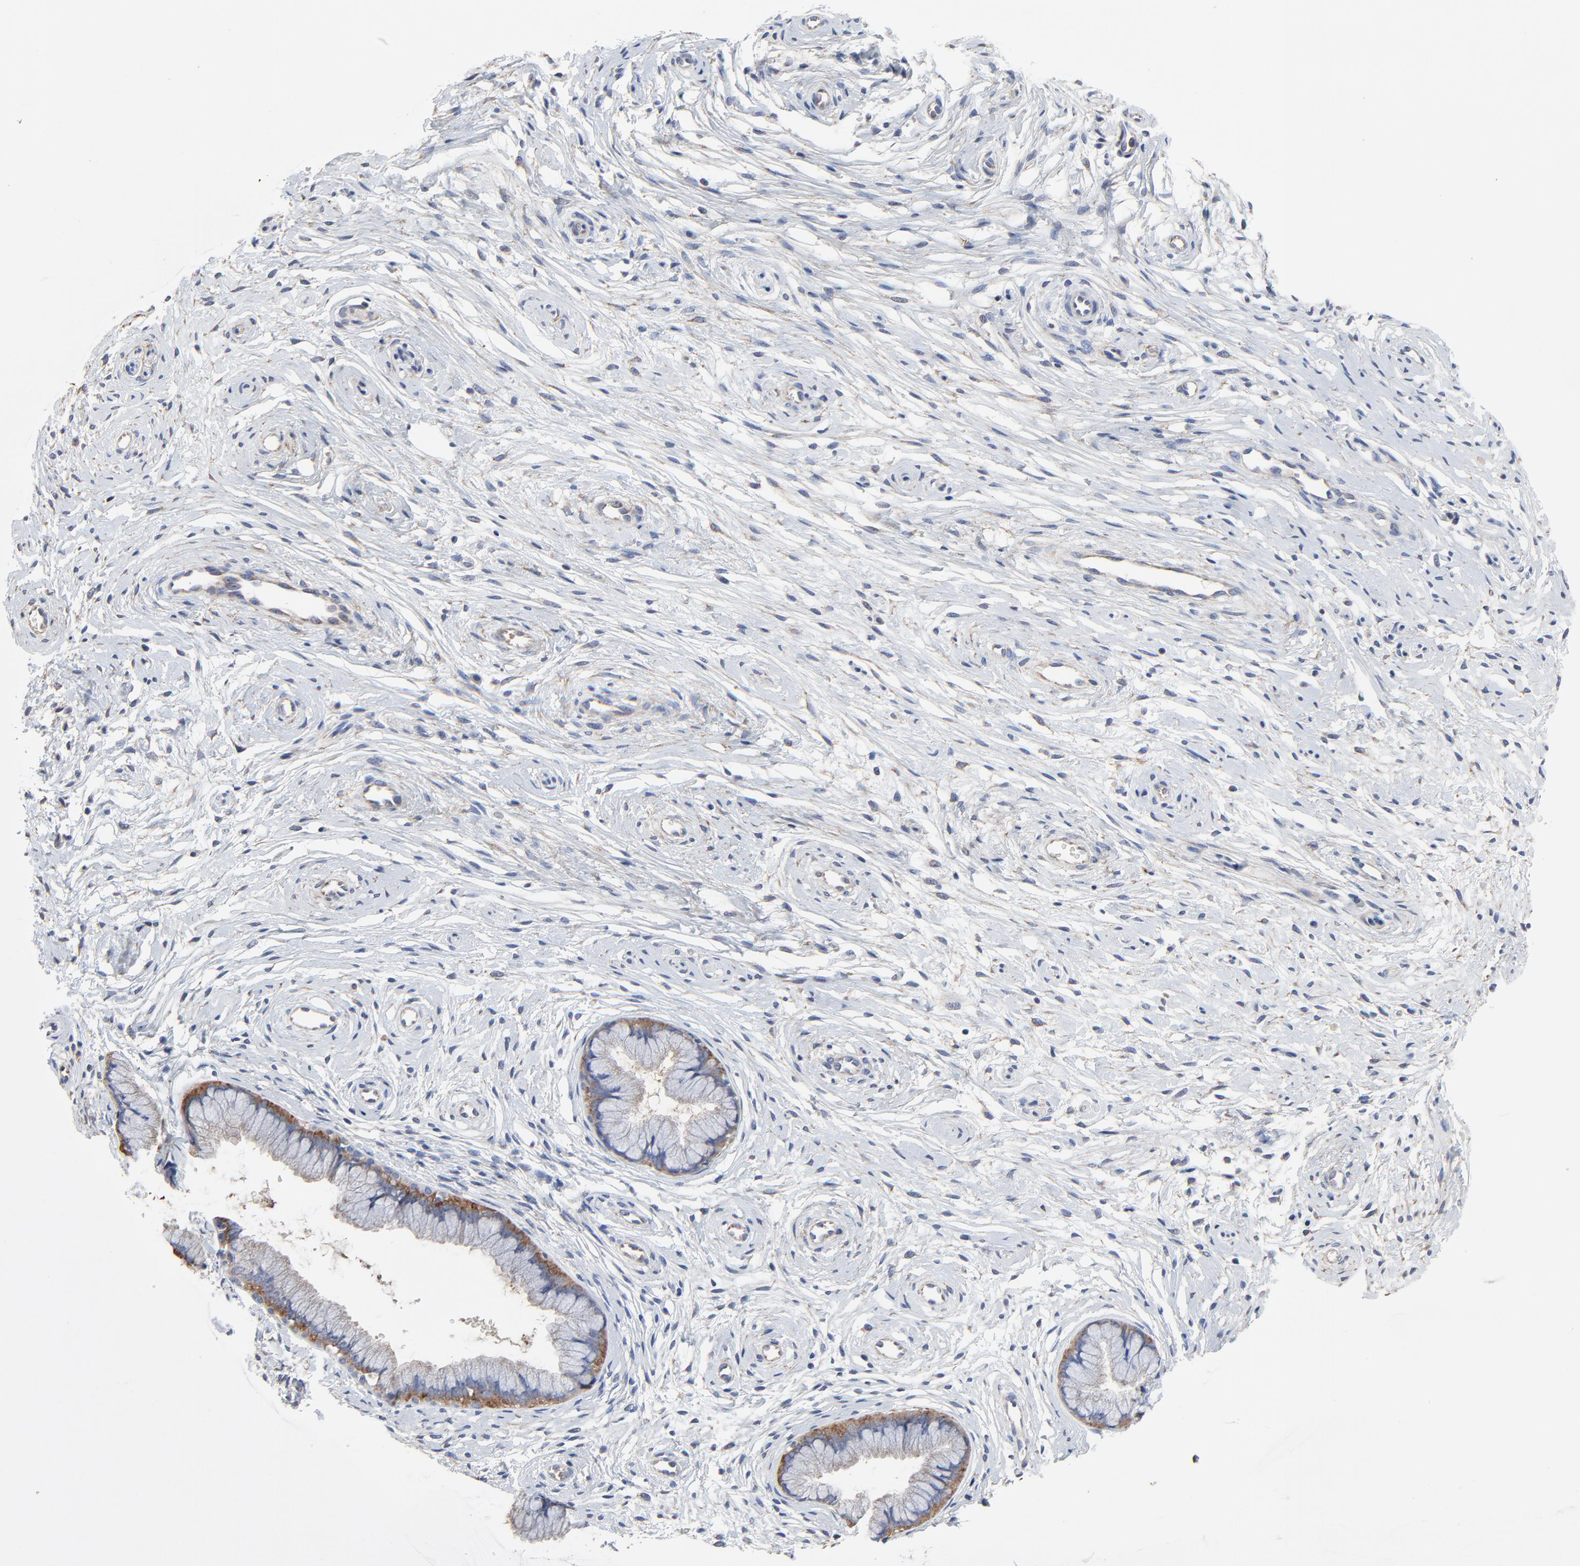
{"staining": {"intensity": "moderate", "quantity": ">75%", "location": "cytoplasmic/membranous"}, "tissue": "cervix", "cell_type": "Glandular cells", "image_type": "normal", "snomed": [{"axis": "morphology", "description": "Normal tissue, NOS"}, {"axis": "topography", "description": "Cervix"}], "caption": "Immunohistochemistry (DAB (3,3'-diaminobenzidine)) staining of benign human cervix demonstrates moderate cytoplasmic/membranous protein staining in approximately >75% of glandular cells.", "gene": "NXF3", "patient": {"sex": "female", "age": 39}}